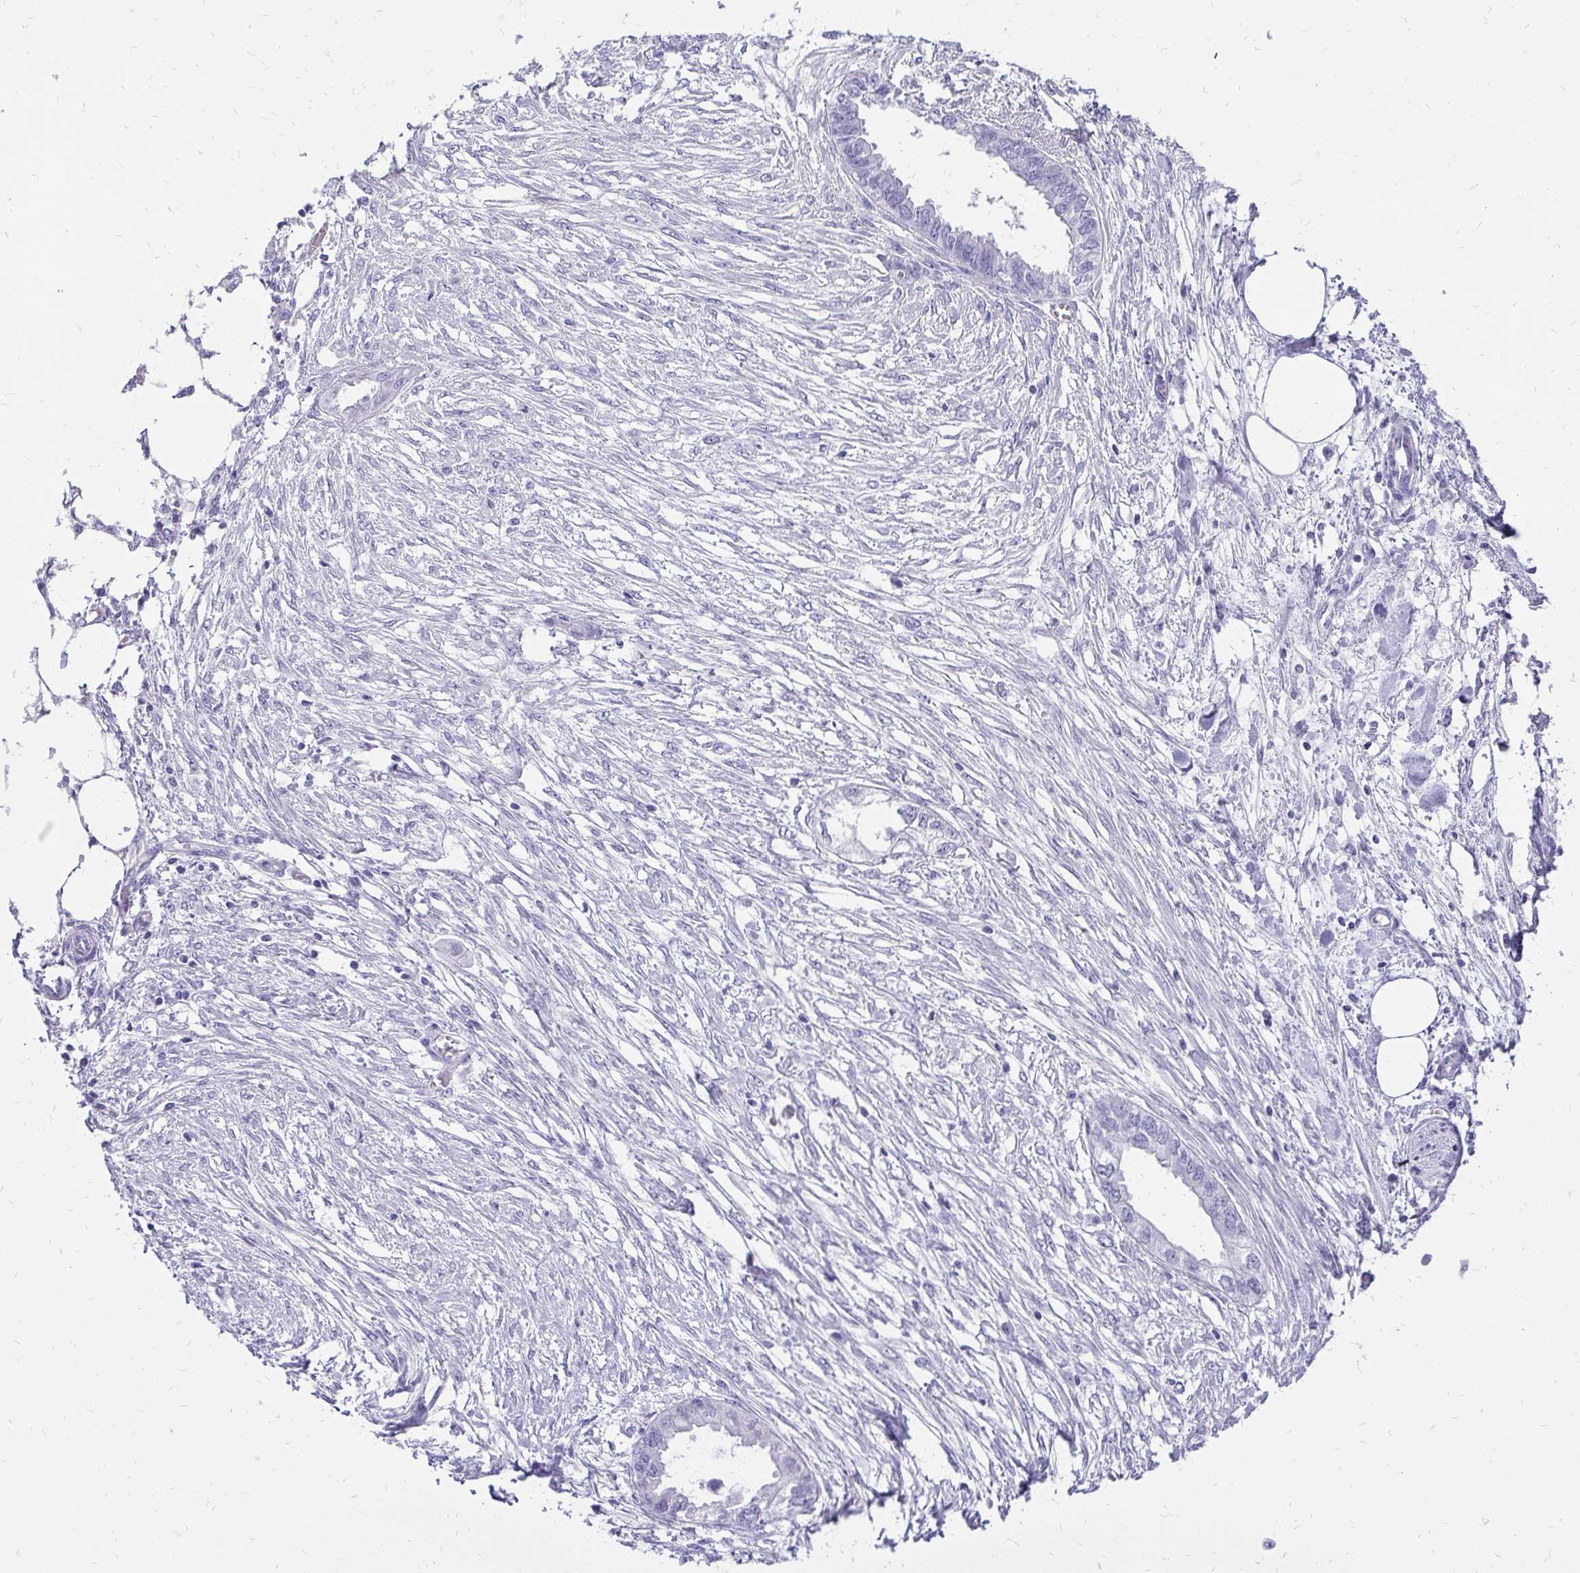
{"staining": {"intensity": "negative", "quantity": "none", "location": "none"}, "tissue": "endometrial cancer", "cell_type": "Tumor cells", "image_type": "cancer", "snomed": [{"axis": "morphology", "description": "Adenocarcinoma, NOS"}, {"axis": "morphology", "description": "Adenocarcinoma, metastatic, NOS"}, {"axis": "topography", "description": "Adipose tissue"}, {"axis": "topography", "description": "Endometrium"}], "caption": "This photomicrograph is of endometrial cancer (metastatic adenocarcinoma) stained with immunohistochemistry (IHC) to label a protein in brown with the nuclei are counter-stained blue. There is no staining in tumor cells.", "gene": "SLC32A1", "patient": {"sex": "female", "age": 67}}